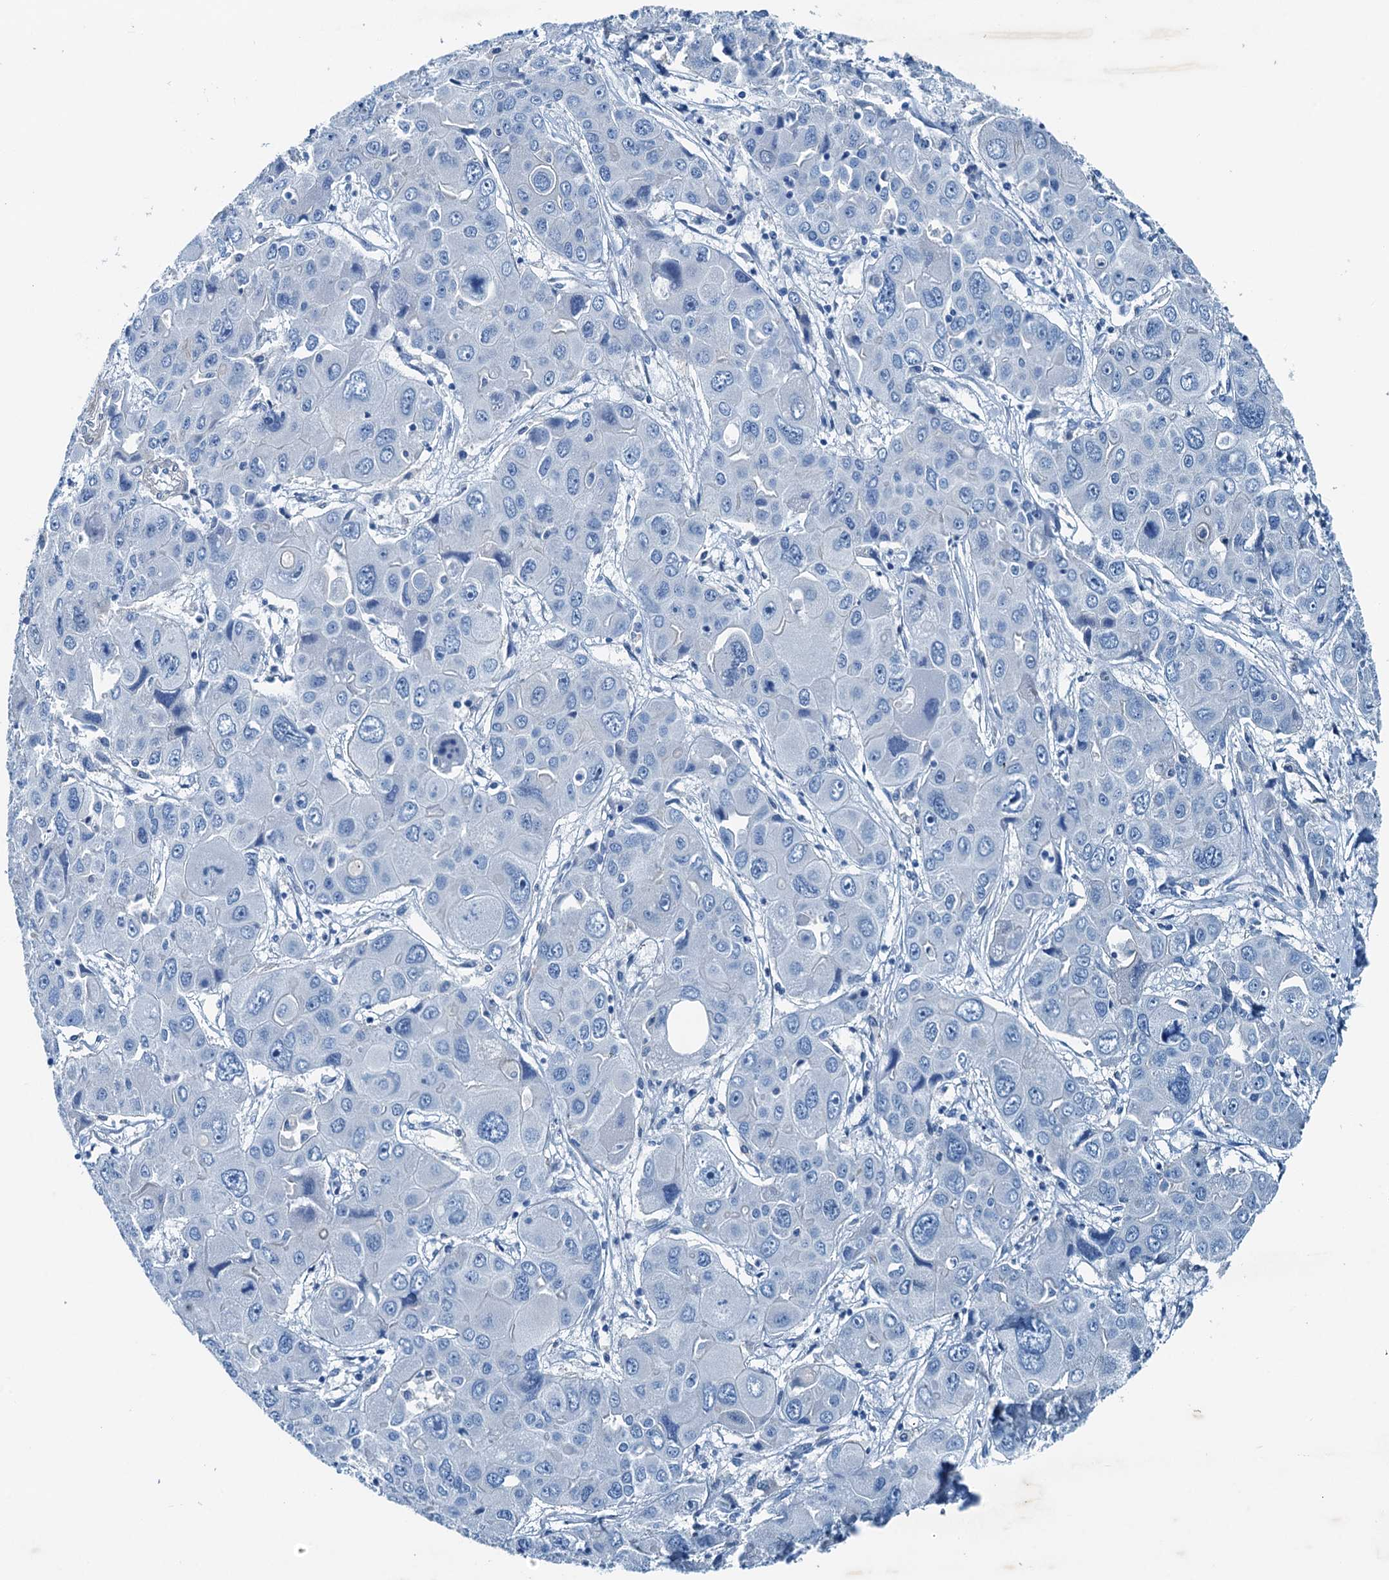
{"staining": {"intensity": "negative", "quantity": "none", "location": "none"}, "tissue": "liver cancer", "cell_type": "Tumor cells", "image_type": "cancer", "snomed": [{"axis": "morphology", "description": "Cholangiocarcinoma"}, {"axis": "topography", "description": "Liver"}], "caption": "Tumor cells are negative for protein expression in human liver cholangiocarcinoma.", "gene": "RAB3IL1", "patient": {"sex": "male", "age": 67}}